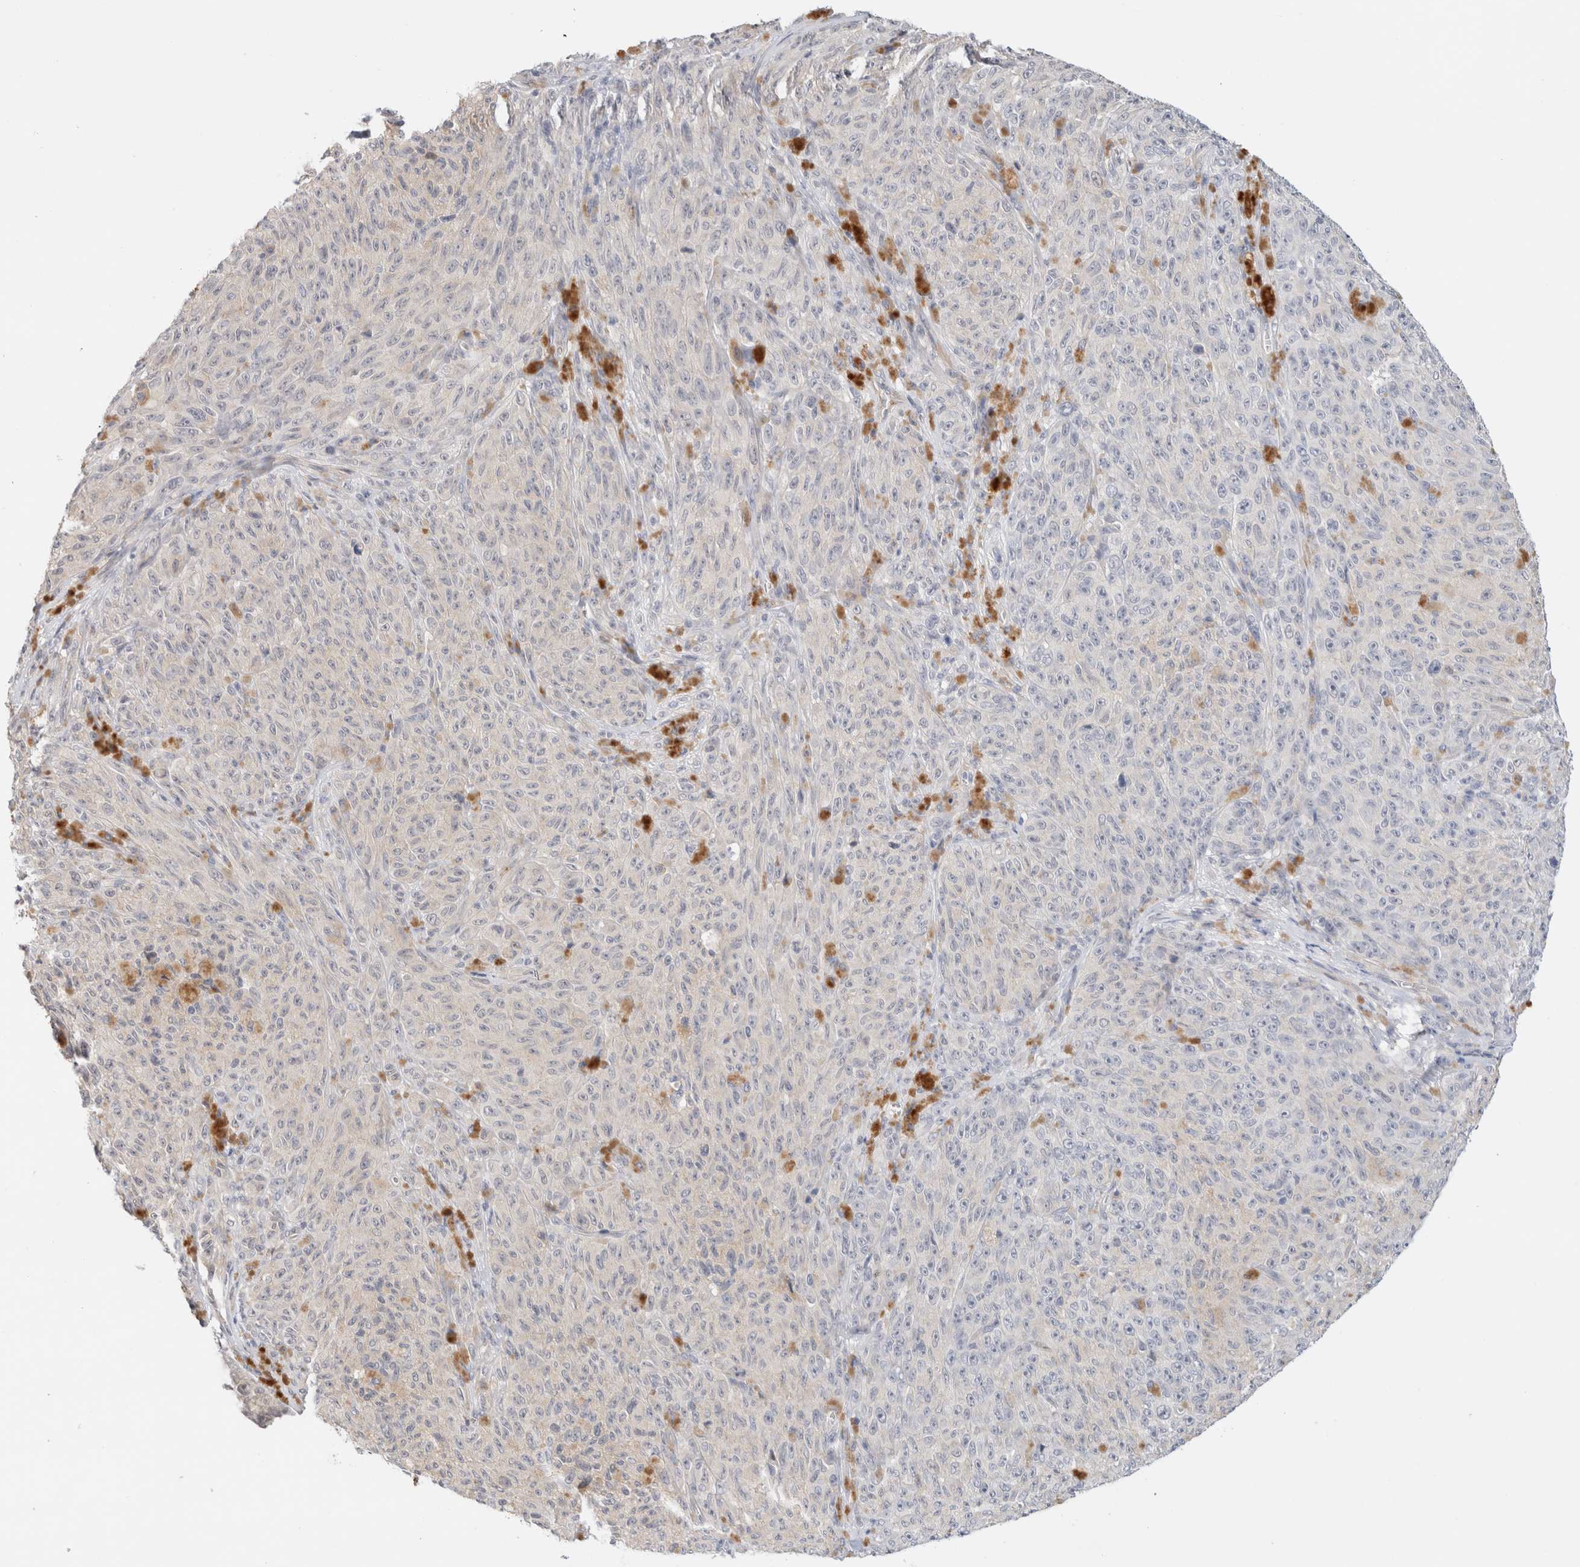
{"staining": {"intensity": "negative", "quantity": "none", "location": "none"}, "tissue": "melanoma", "cell_type": "Tumor cells", "image_type": "cancer", "snomed": [{"axis": "morphology", "description": "Malignant melanoma, NOS"}, {"axis": "topography", "description": "Skin"}], "caption": "Tumor cells show no significant positivity in melanoma. The staining is performed using DAB (3,3'-diaminobenzidine) brown chromogen with nuclei counter-stained in using hematoxylin.", "gene": "SPRTN", "patient": {"sex": "female", "age": 82}}